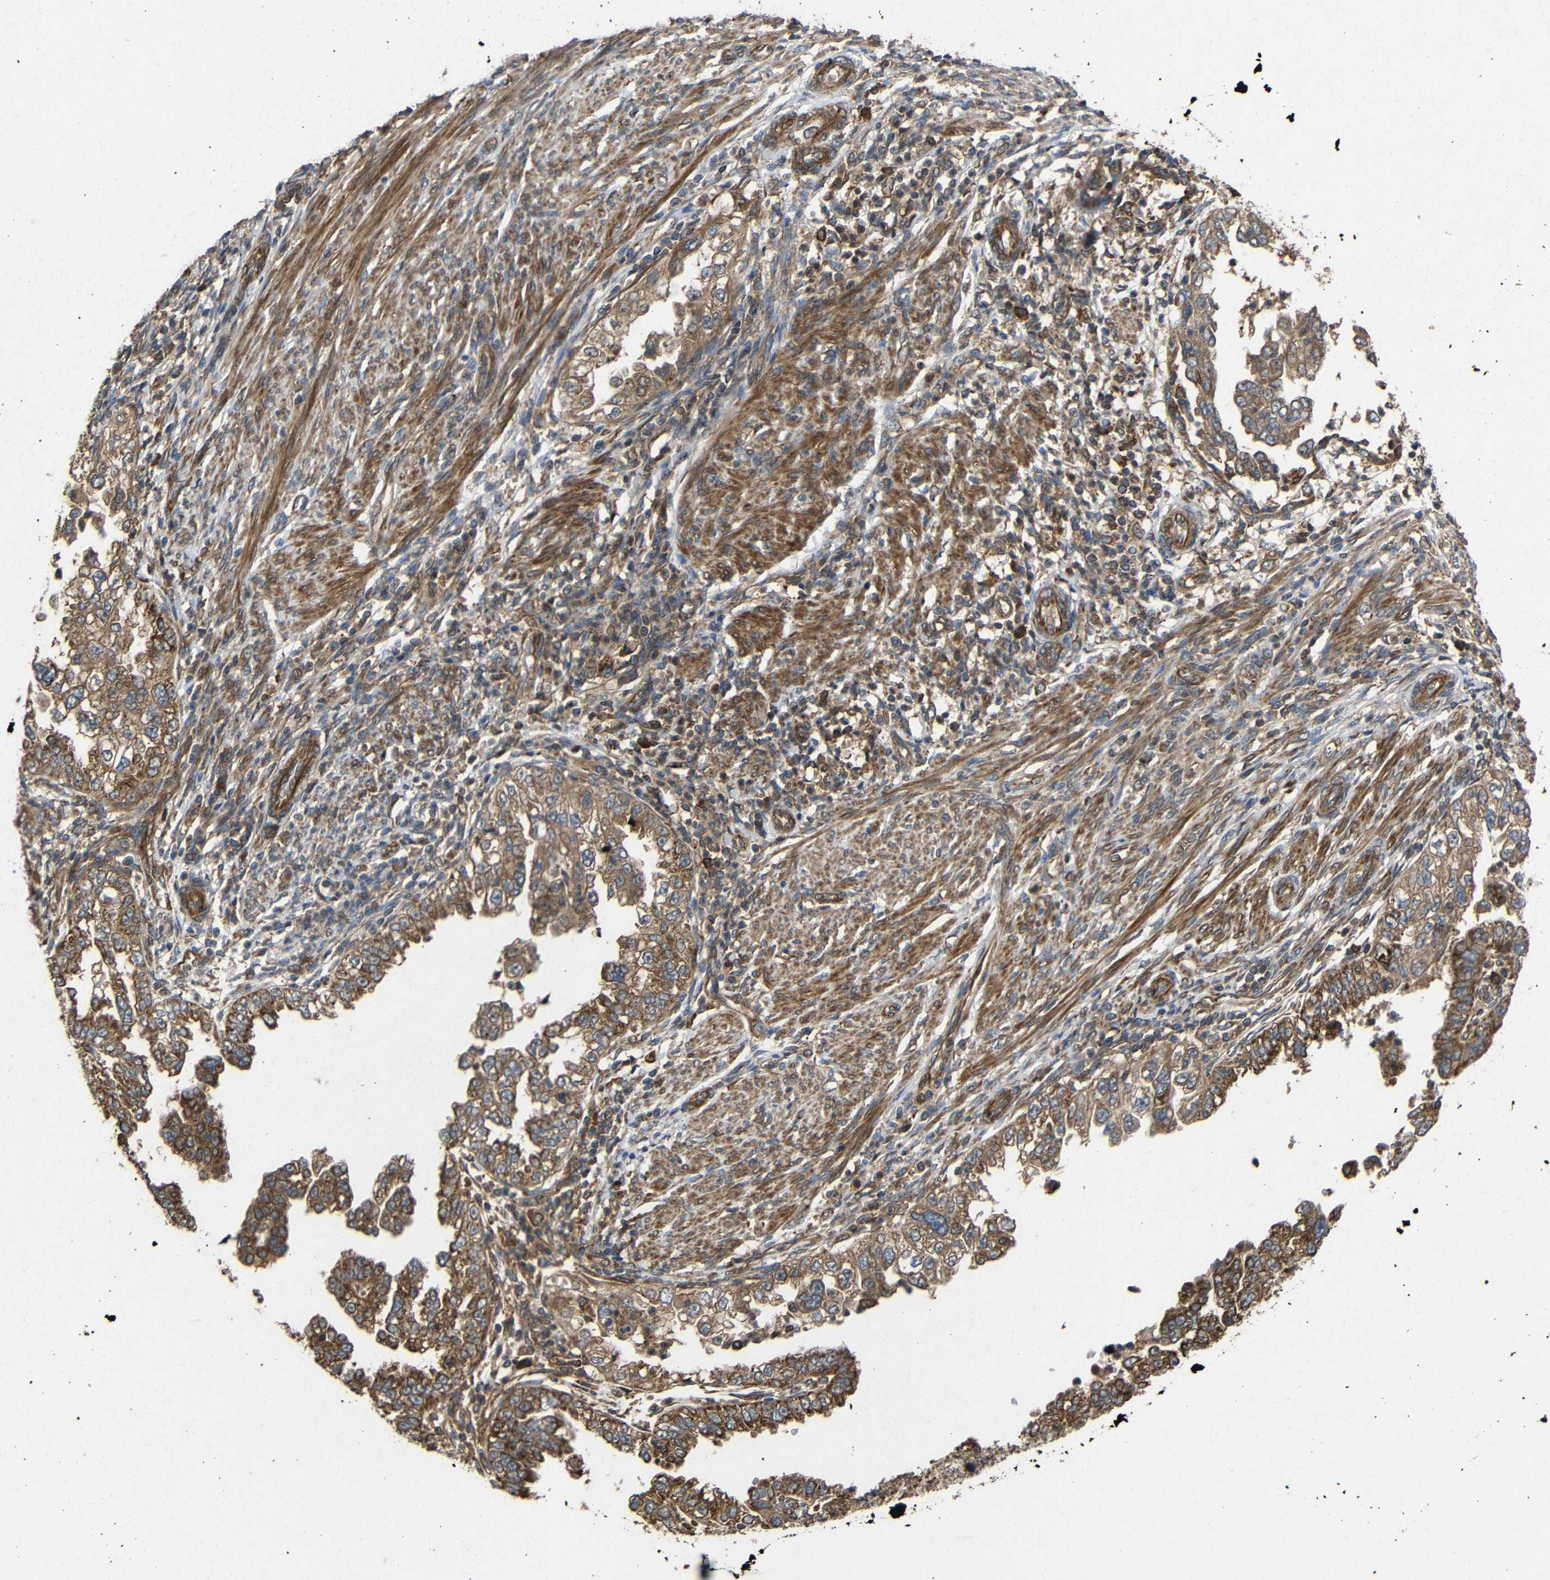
{"staining": {"intensity": "moderate", "quantity": ">75%", "location": "cytoplasmic/membranous"}, "tissue": "endometrial cancer", "cell_type": "Tumor cells", "image_type": "cancer", "snomed": [{"axis": "morphology", "description": "Adenocarcinoma, NOS"}, {"axis": "topography", "description": "Endometrium"}], "caption": "The photomicrograph exhibits staining of endometrial cancer, revealing moderate cytoplasmic/membranous protein positivity (brown color) within tumor cells.", "gene": "EIF2S1", "patient": {"sex": "female", "age": 85}}